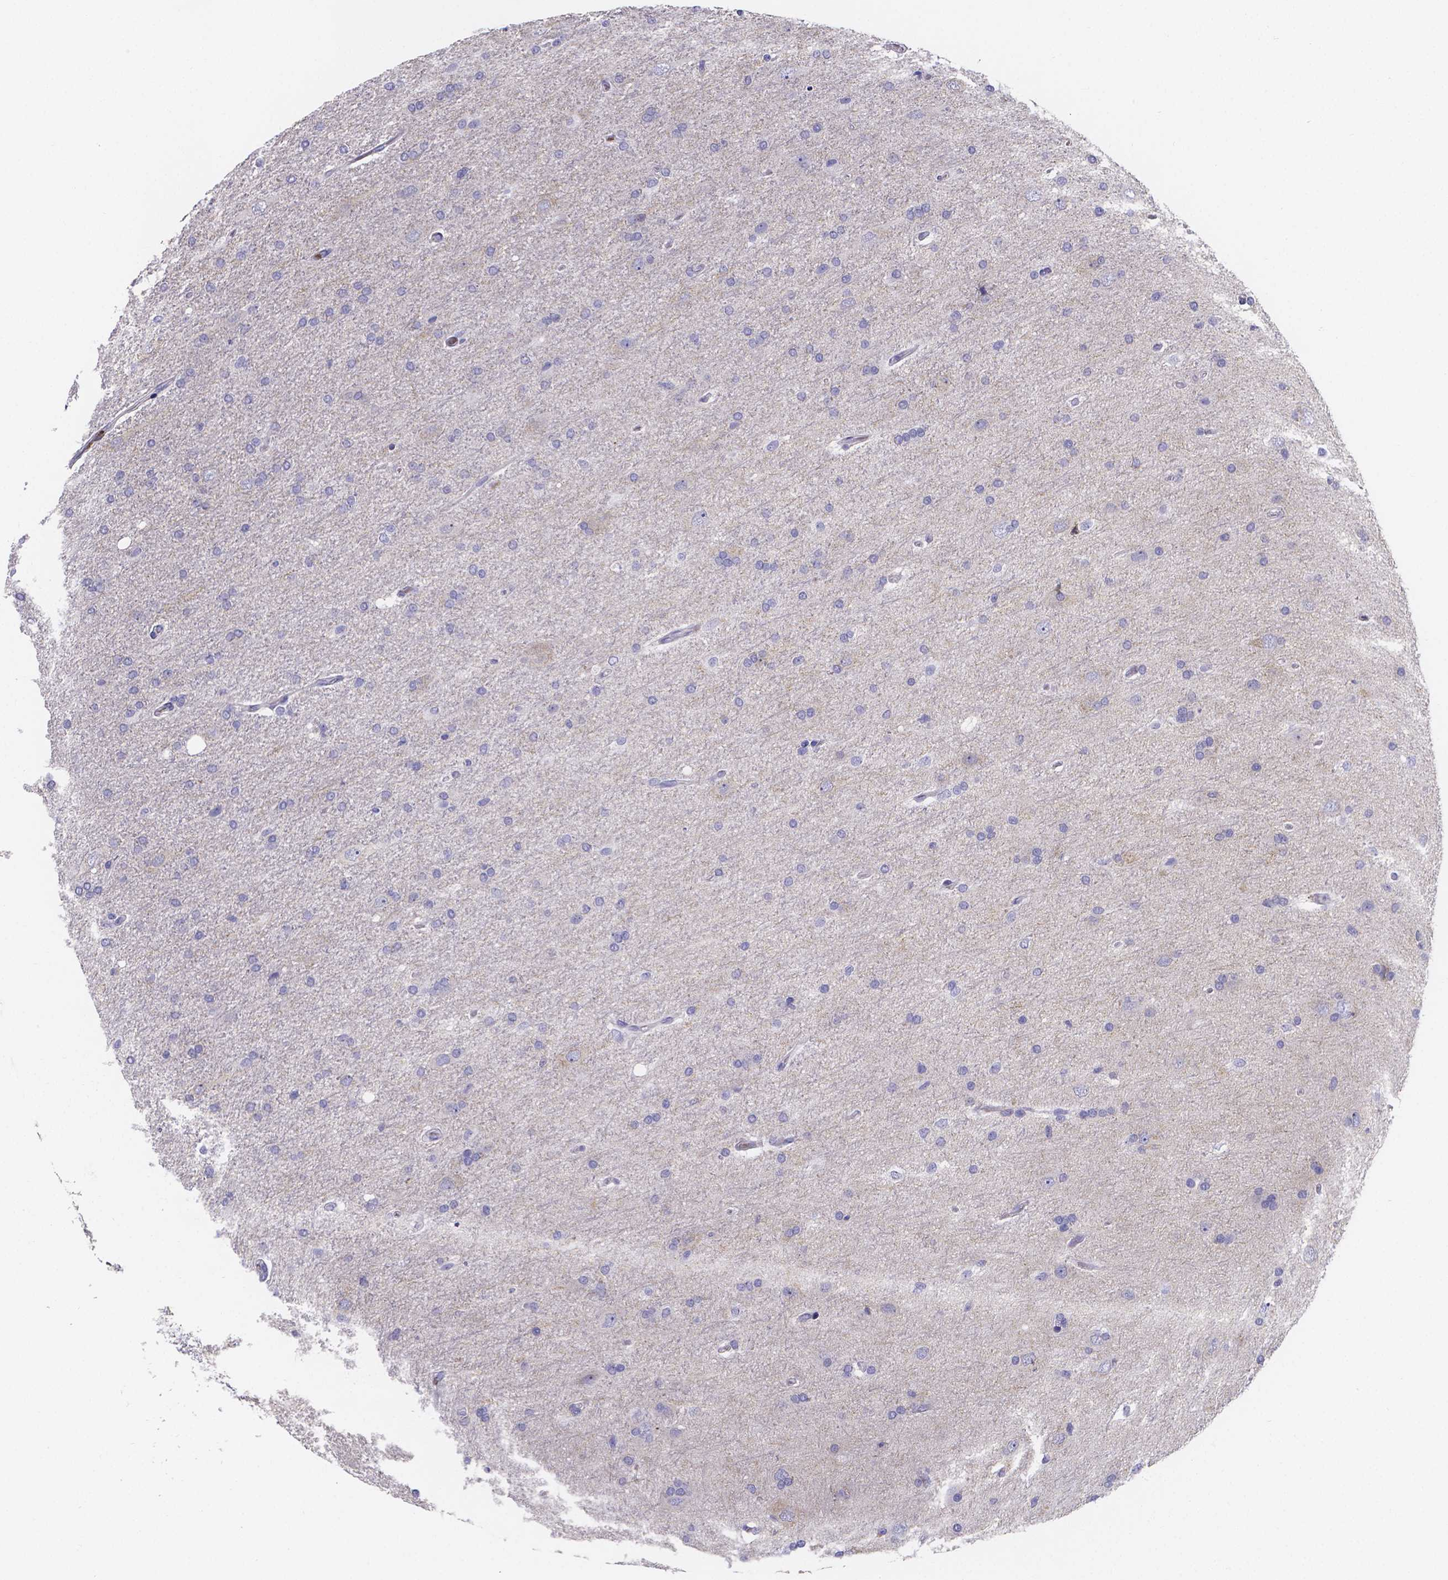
{"staining": {"intensity": "negative", "quantity": "none", "location": "none"}, "tissue": "glioma", "cell_type": "Tumor cells", "image_type": "cancer", "snomed": [{"axis": "morphology", "description": "Glioma, malignant, High grade"}, {"axis": "topography", "description": "Cerebral cortex"}], "caption": "Human glioma stained for a protein using IHC demonstrates no staining in tumor cells.", "gene": "GABRA3", "patient": {"sex": "male", "age": 70}}